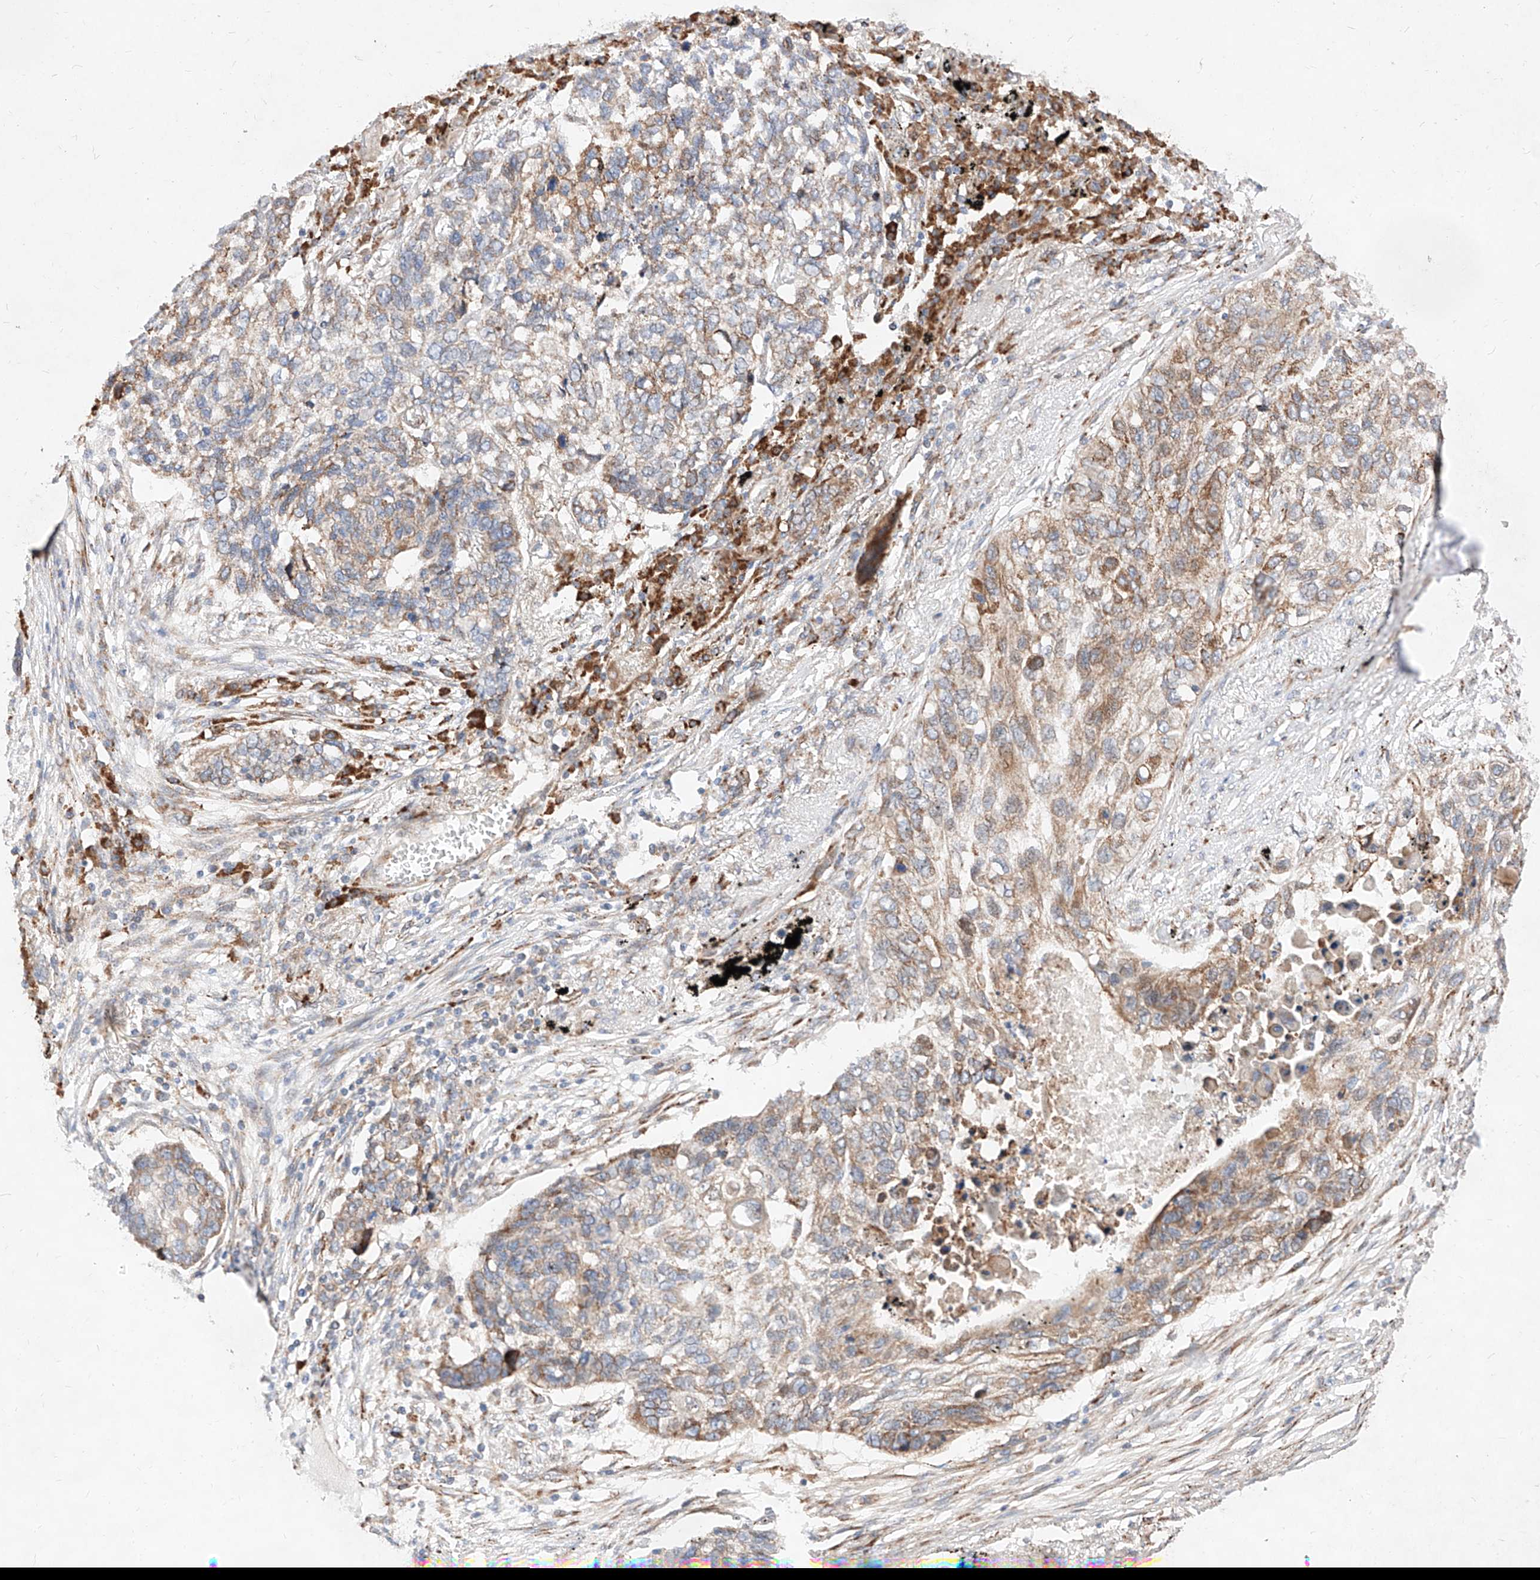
{"staining": {"intensity": "weak", "quantity": "25%-75%", "location": "cytoplasmic/membranous"}, "tissue": "lung cancer", "cell_type": "Tumor cells", "image_type": "cancer", "snomed": [{"axis": "morphology", "description": "Squamous cell carcinoma, NOS"}, {"axis": "topography", "description": "Lung"}], "caption": "Squamous cell carcinoma (lung) stained with a protein marker demonstrates weak staining in tumor cells.", "gene": "ATP9B", "patient": {"sex": "female", "age": 63}}